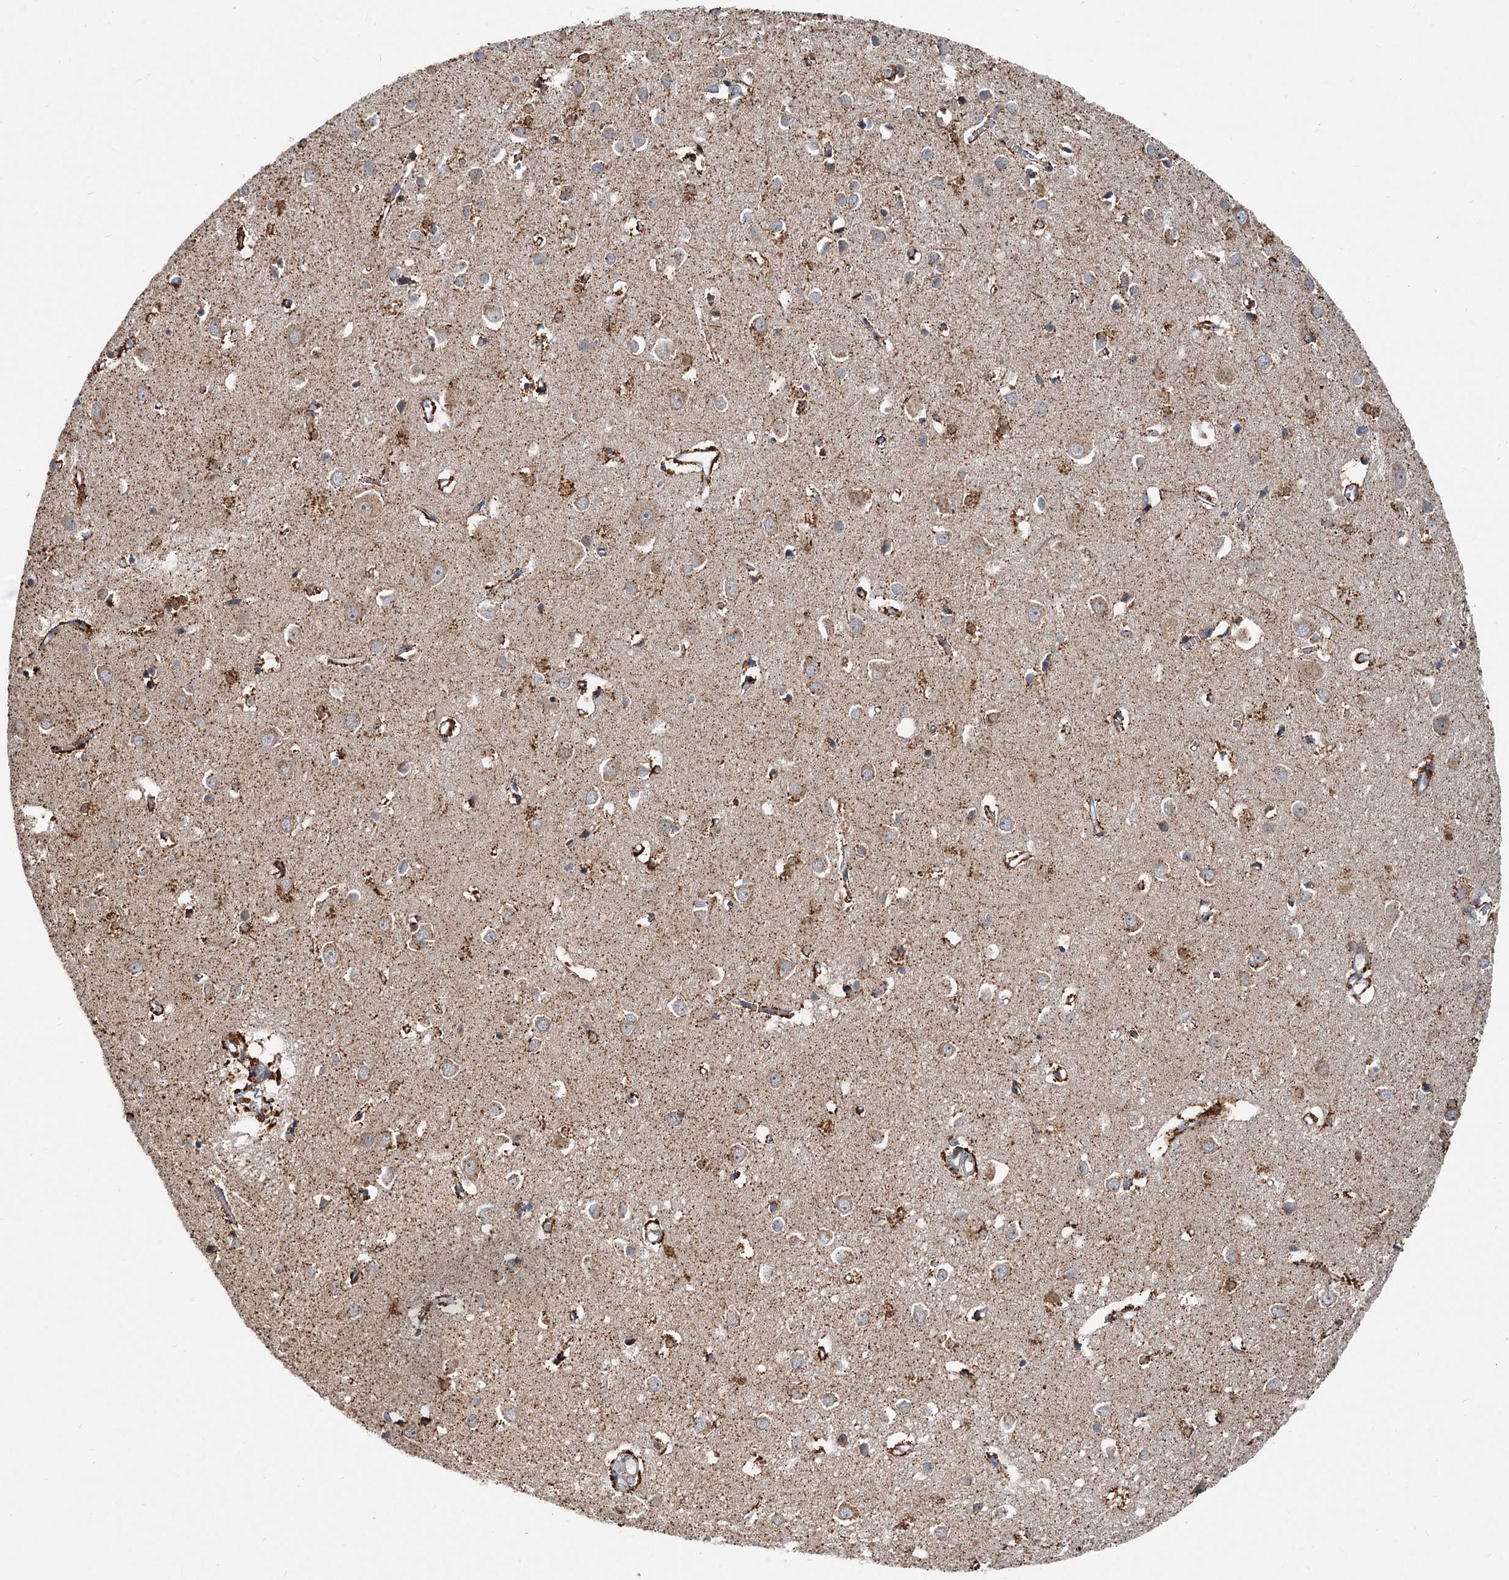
{"staining": {"intensity": "moderate", "quantity": ">75%", "location": "cytoplasmic/membranous"}, "tissue": "cerebral cortex", "cell_type": "Endothelial cells", "image_type": "normal", "snomed": [{"axis": "morphology", "description": "Normal tissue, NOS"}, {"axis": "topography", "description": "Cerebral cortex"}], "caption": "Cerebral cortex stained for a protein reveals moderate cytoplasmic/membranous positivity in endothelial cells. (Stains: DAB in brown, nuclei in blue, Microscopy: brightfield microscopy at high magnification).", "gene": "CEP68", "patient": {"sex": "female", "age": 64}}